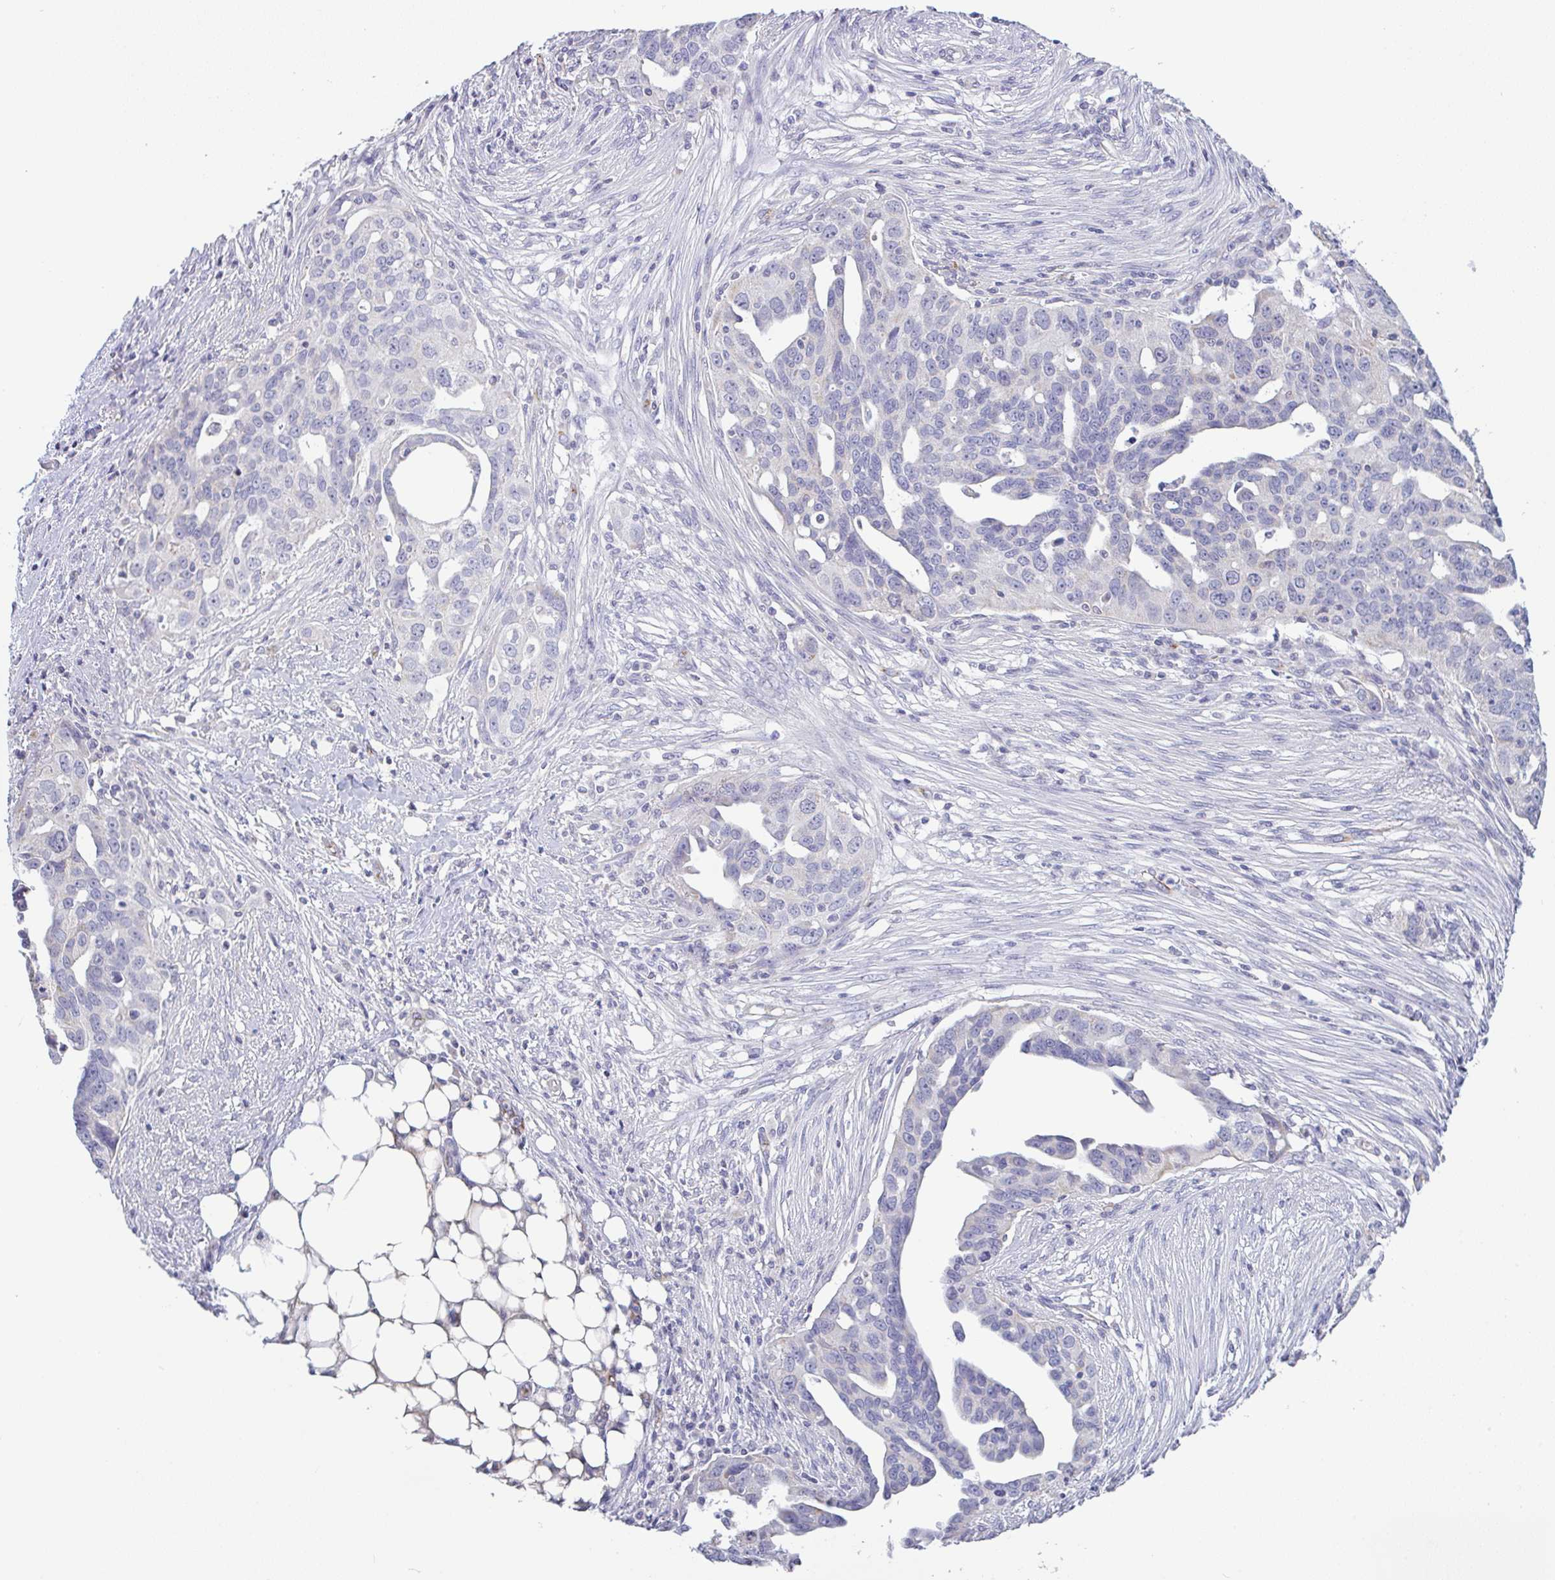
{"staining": {"intensity": "negative", "quantity": "none", "location": "none"}, "tissue": "ovarian cancer", "cell_type": "Tumor cells", "image_type": "cancer", "snomed": [{"axis": "morphology", "description": "Carcinoma, endometroid"}, {"axis": "morphology", "description": "Cystadenocarcinoma, serous, NOS"}, {"axis": "topography", "description": "Ovary"}], "caption": "Tumor cells are negative for protein expression in human ovarian cancer (endometroid carcinoma). (DAB IHC visualized using brightfield microscopy, high magnification).", "gene": "PLCD4", "patient": {"sex": "female", "age": 45}}